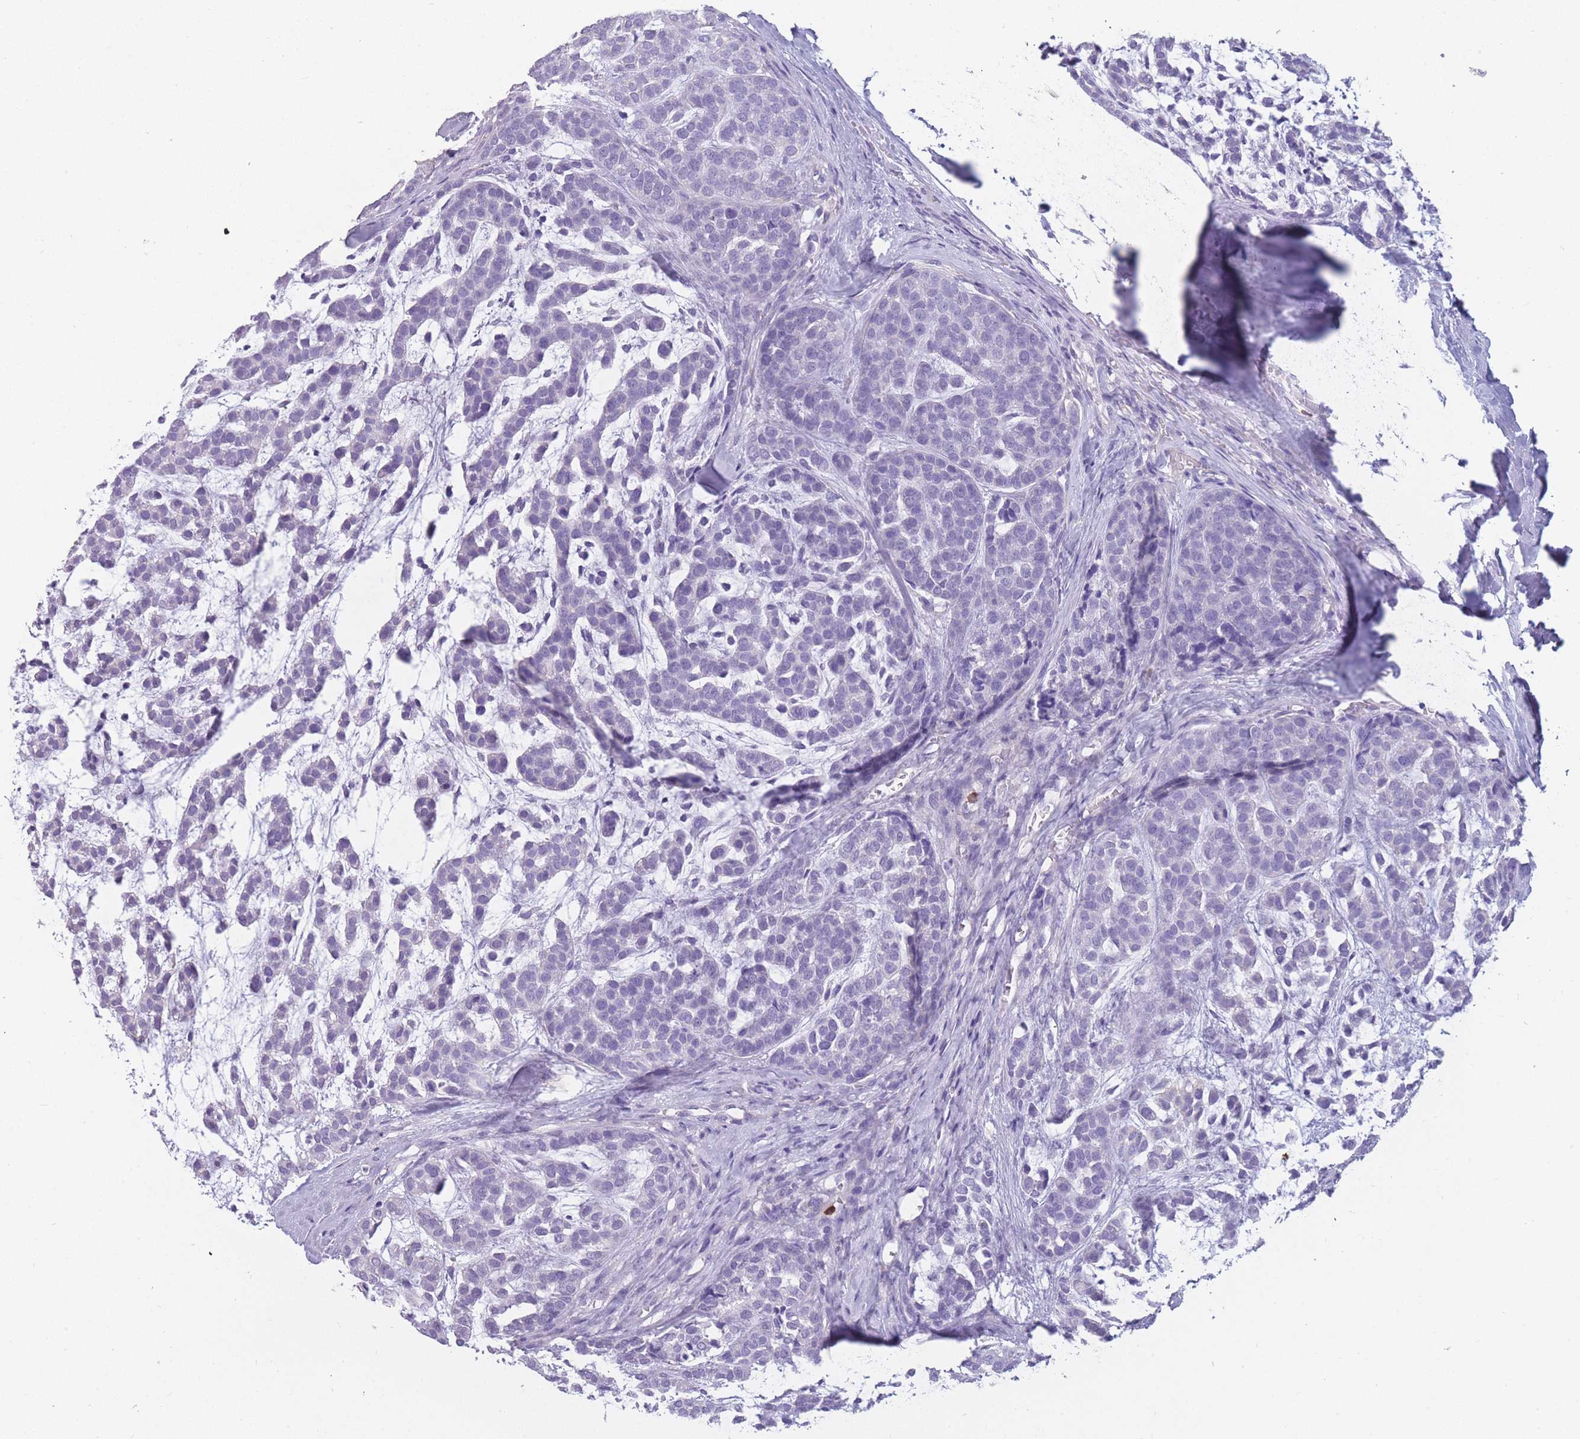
{"staining": {"intensity": "negative", "quantity": "none", "location": "none"}, "tissue": "head and neck cancer", "cell_type": "Tumor cells", "image_type": "cancer", "snomed": [{"axis": "morphology", "description": "Adenocarcinoma, NOS"}, {"axis": "morphology", "description": "Adenoma, NOS"}, {"axis": "topography", "description": "Head-Neck"}], "caption": "A histopathology image of human adenocarcinoma (head and neck) is negative for staining in tumor cells.", "gene": "ZNF627", "patient": {"sex": "female", "age": 55}}